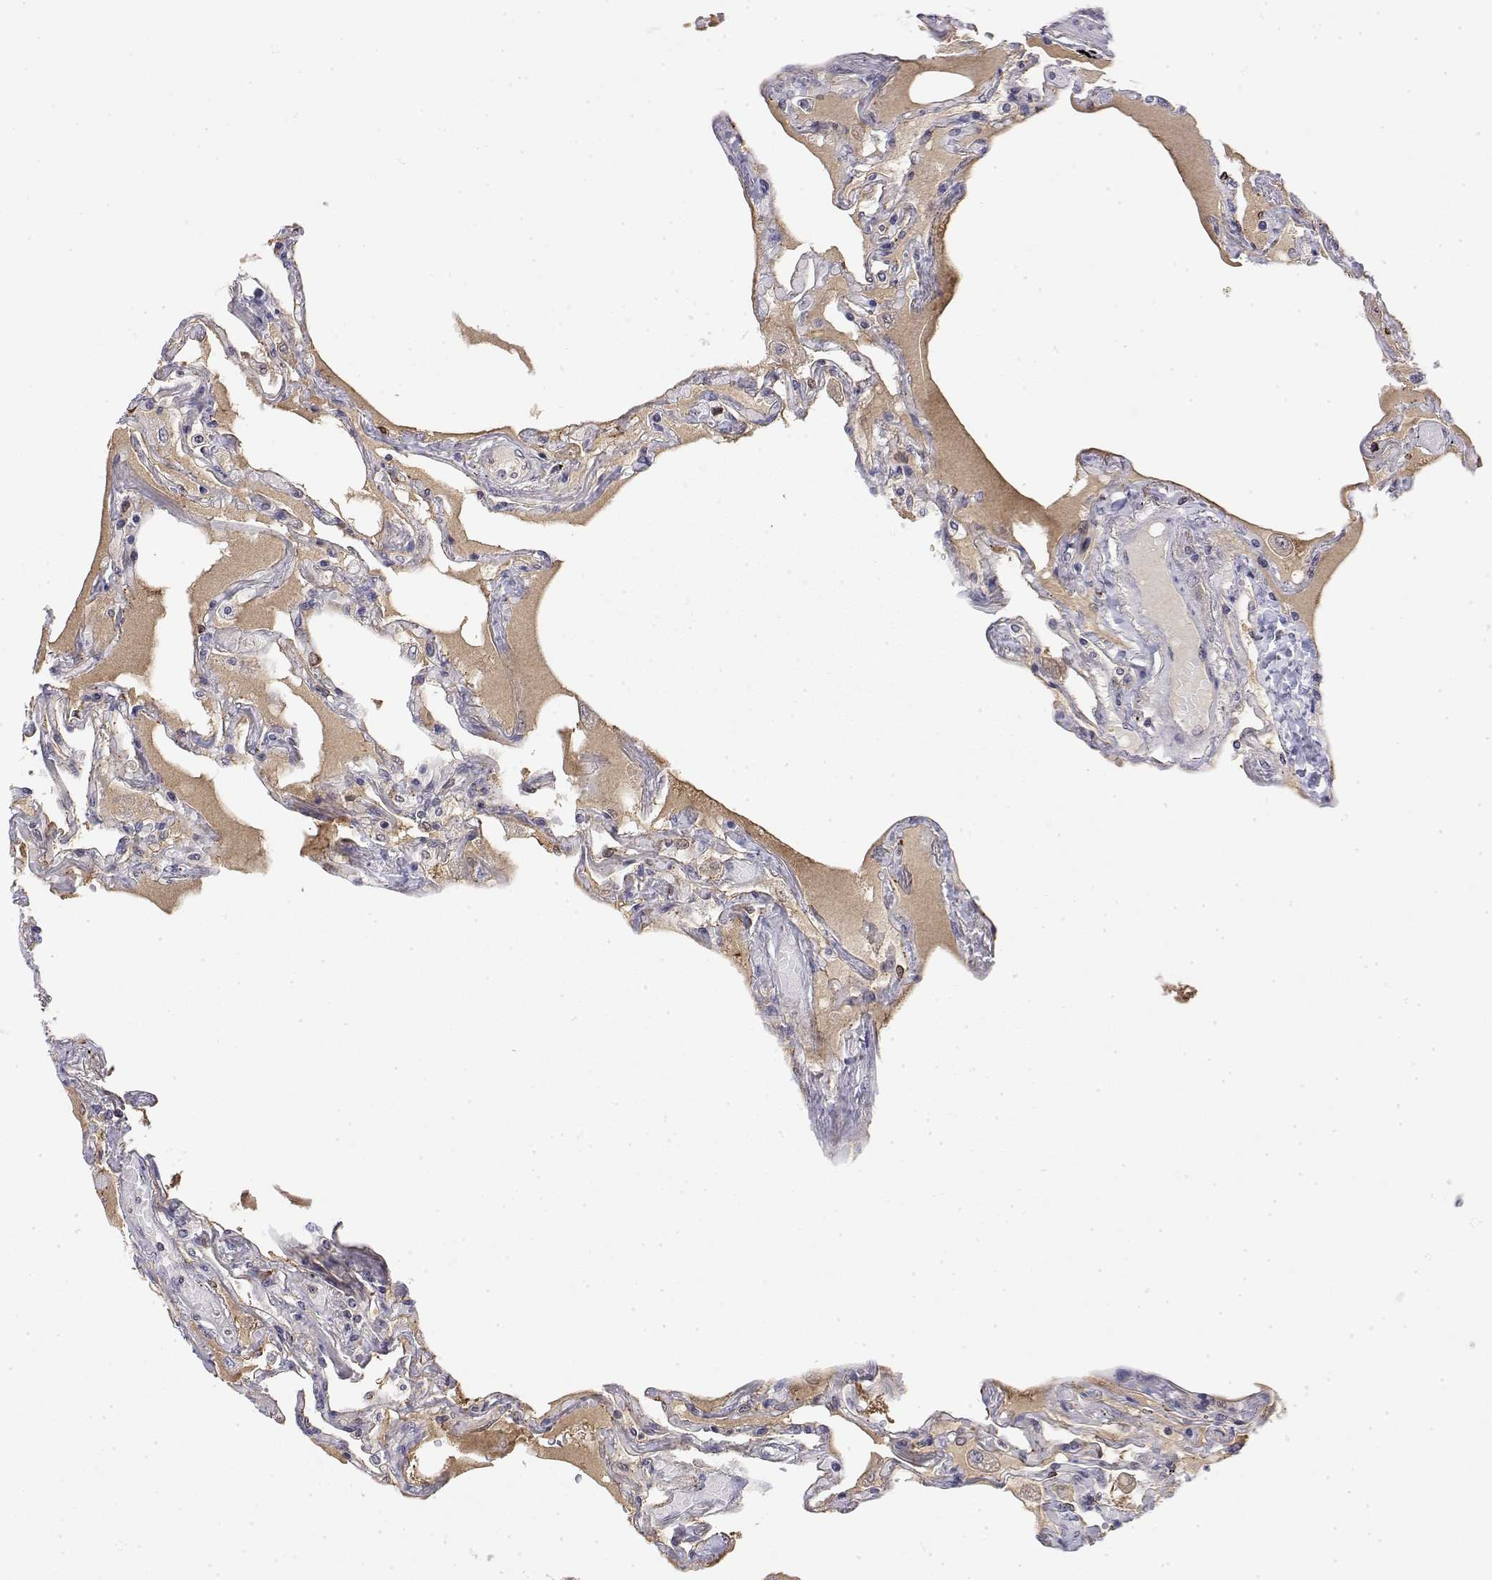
{"staining": {"intensity": "negative", "quantity": "none", "location": "none"}, "tissue": "lung", "cell_type": "Alveolar cells", "image_type": "normal", "snomed": [{"axis": "morphology", "description": "Normal tissue, NOS"}, {"axis": "morphology", "description": "Adenocarcinoma, NOS"}, {"axis": "topography", "description": "Cartilage tissue"}, {"axis": "topography", "description": "Lung"}], "caption": "Unremarkable lung was stained to show a protein in brown. There is no significant staining in alveolar cells. The staining is performed using DAB brown chromogen with nuclei counter-stained in using hematoxylin.", "gene": "IGFBP4", "patient": {"sex": "female", "age": 67}}